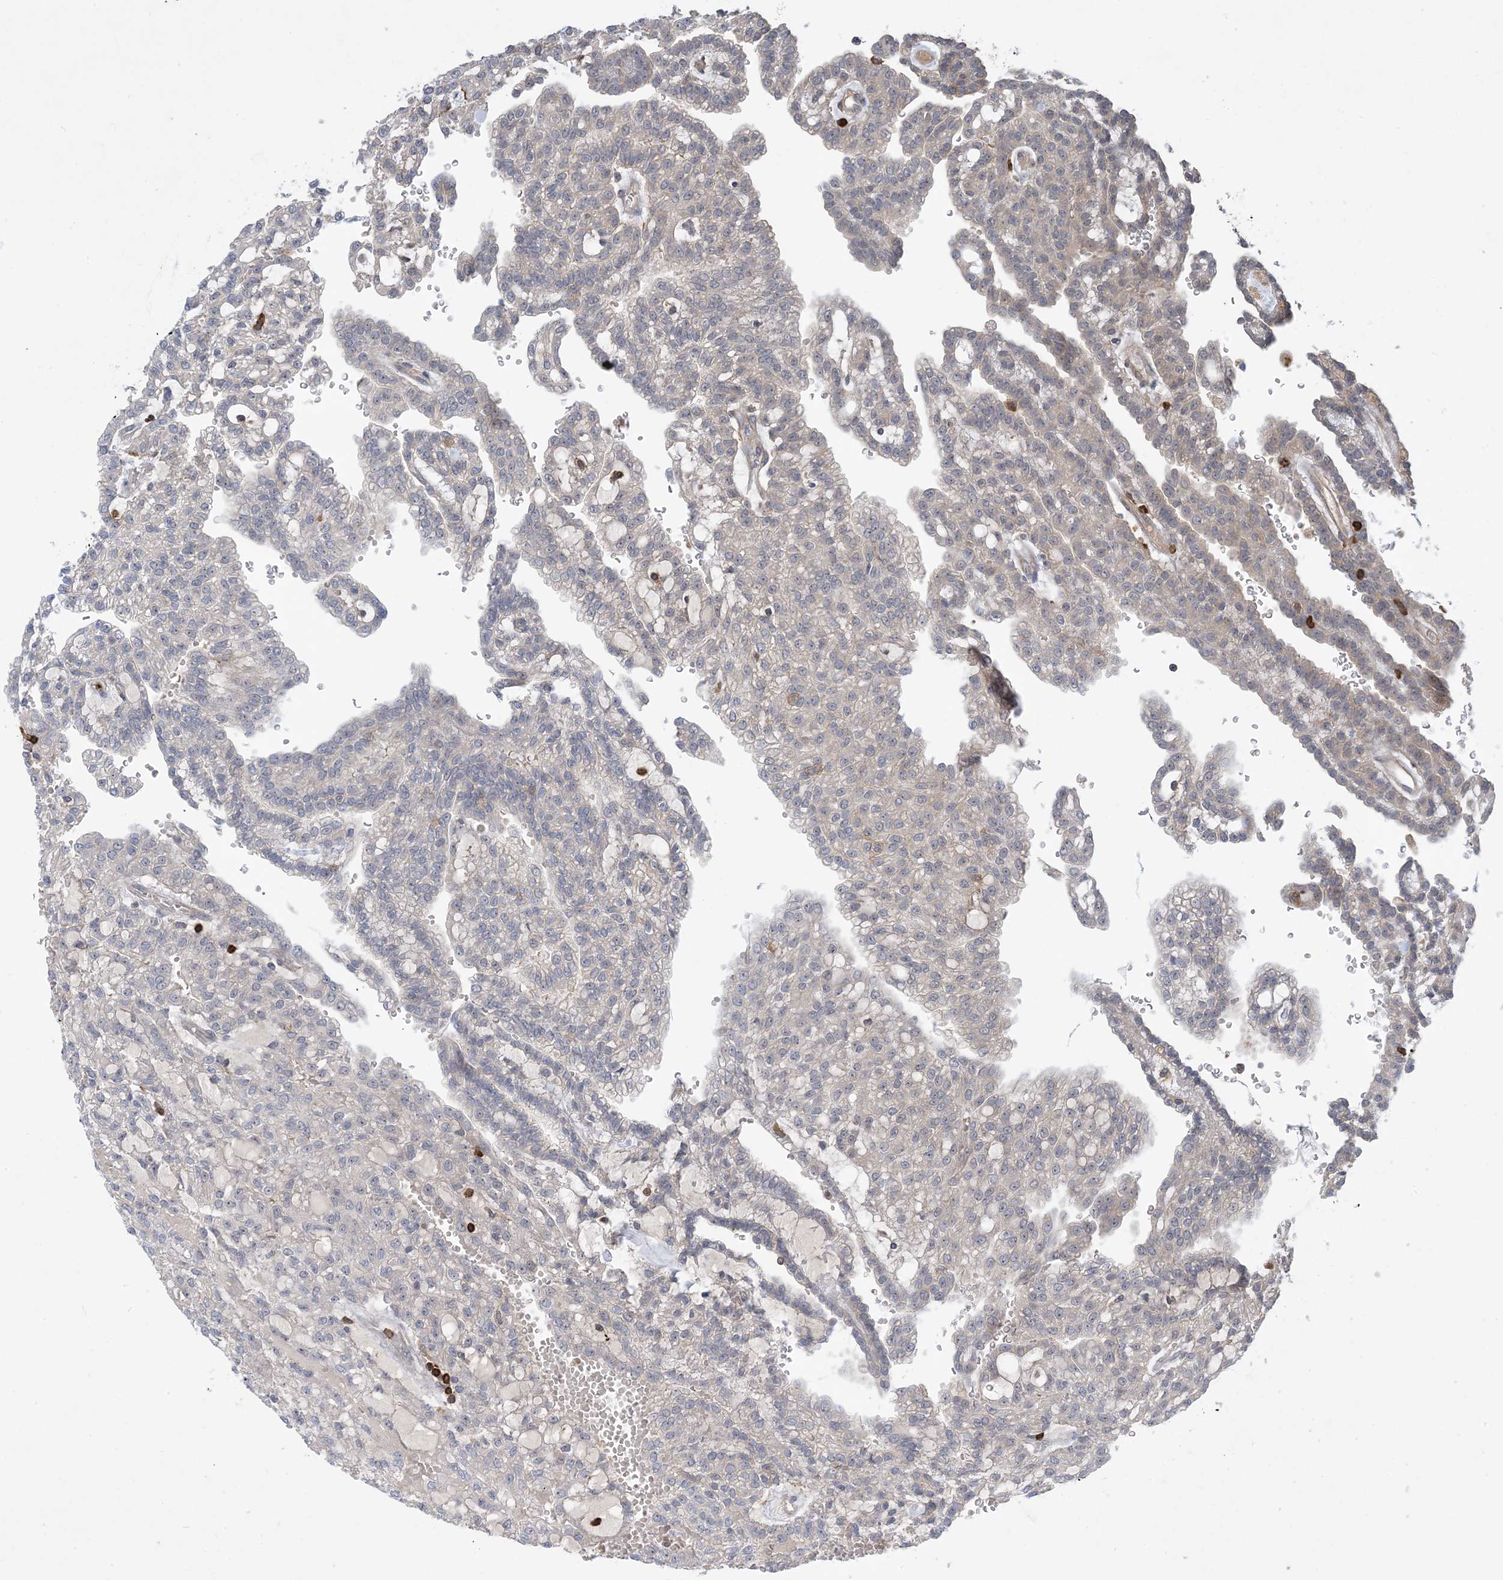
{"staining": {"intensity": "negative", "quantity": "none", "location": "none"}, "tissue": "renal cancer", "cell_type": "Tumor cells", "image_type": "cancer", "snomed": [{"axis": "morphology", "description": "Adenocarcinoma, NOS"}, {"axis": "topography", "description": "Kidney"}], "caption": "This micrograph is of renal cancer (adenocarcinoma) stained with immunohistochemistry (IHC) to label a protein in brown with the nuclei are counter-stained blue. There is no positivity in tumor cells.", "gene": "AK9", "patient": {"sex": "male", "age": 63}}